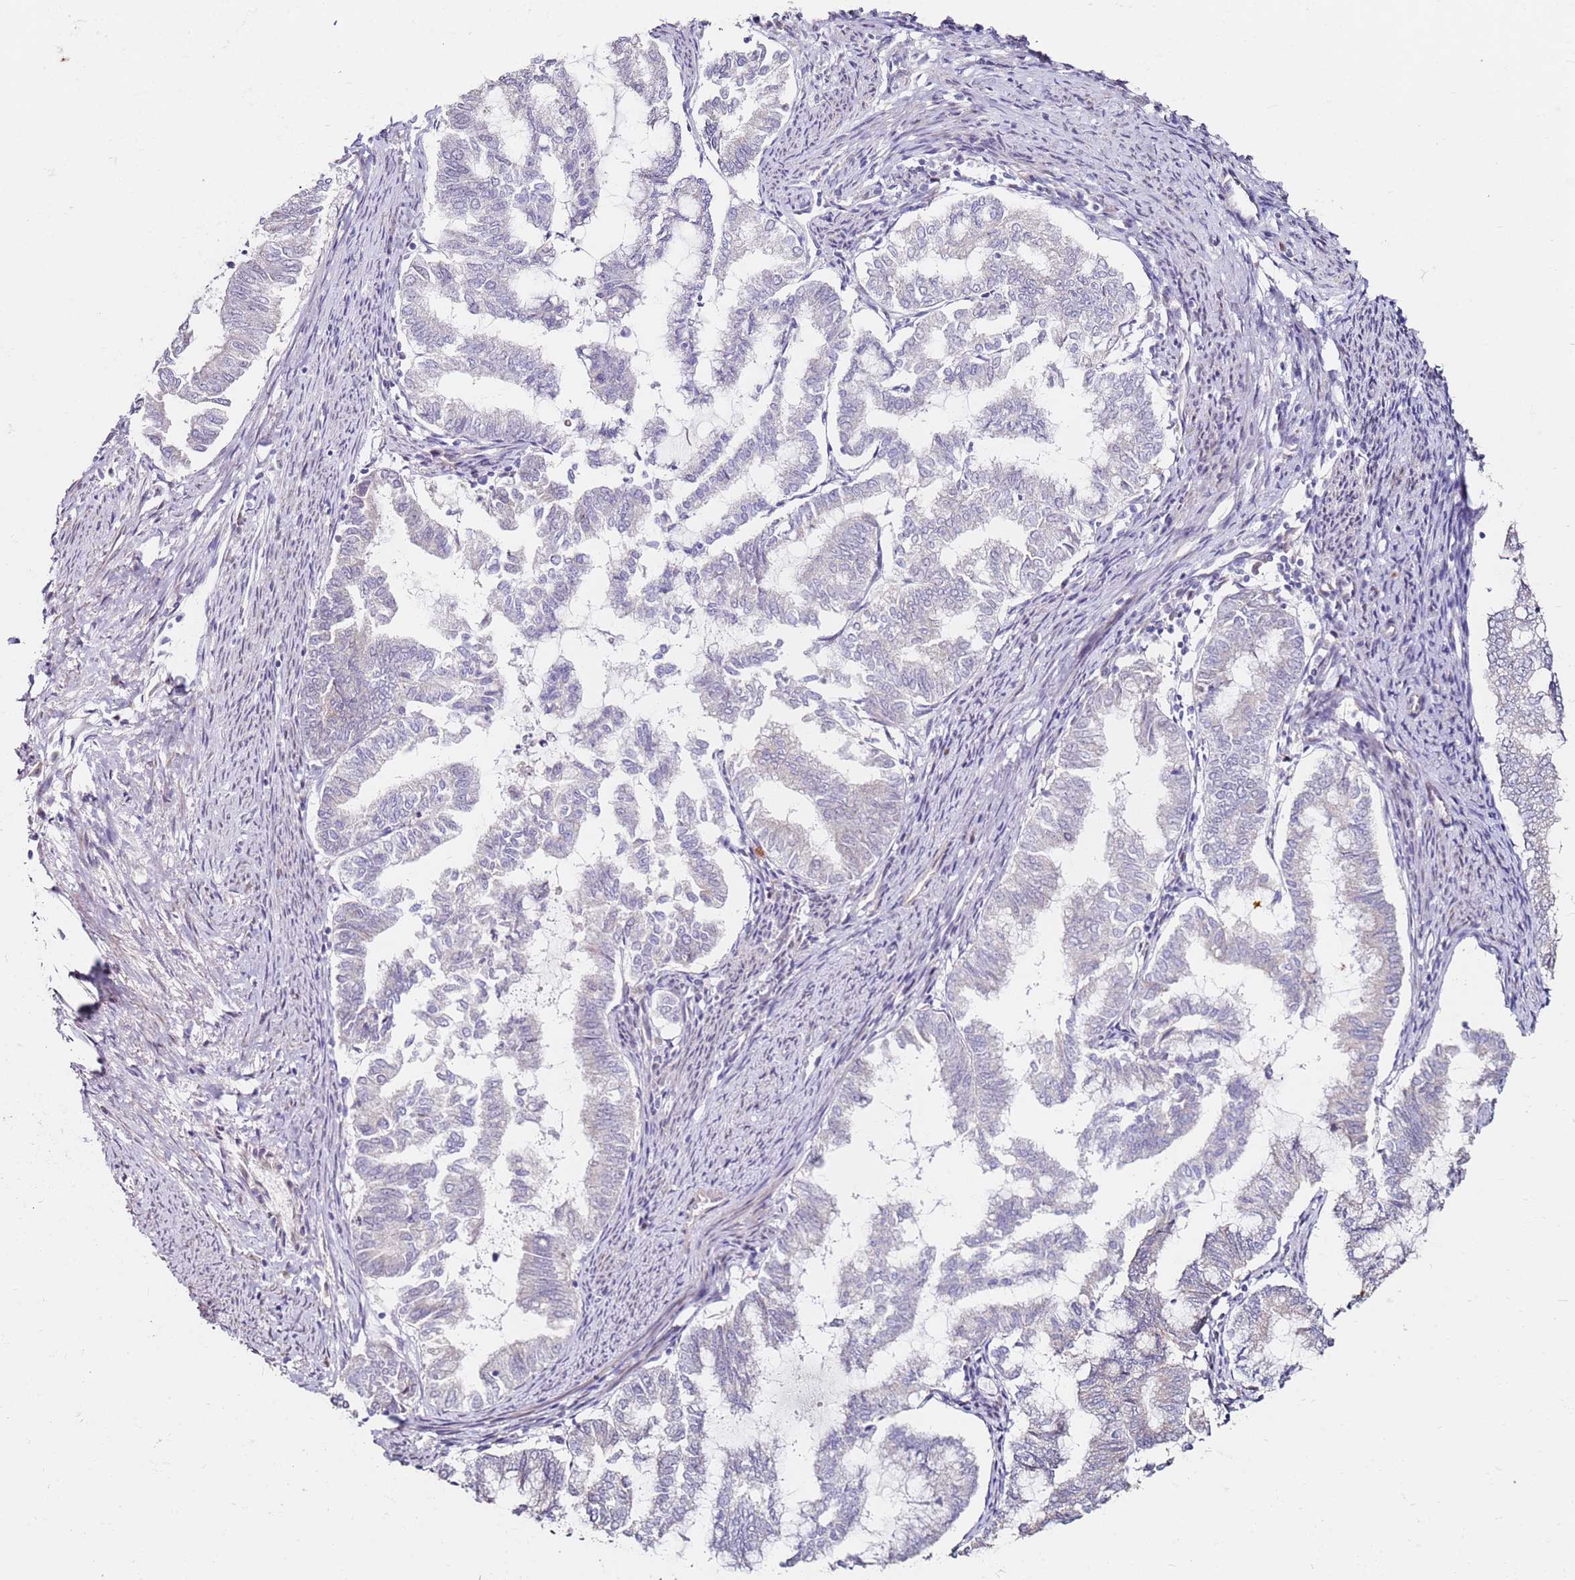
{"staining": {"intensity": "negative", "quantity": "none", "location": "none"}, "tissue": "endometrial cancer", "cell_type": "Tumor cells", "image_type": "cancer", "snomed": [{"axis": "morphology", "description": "Adenocarcinoma, NOS"}, {"axis": "topography", "description": "Endometrium"}], "caption": "This is an immunohistochemistry image of adenocarcinoma (endometrial). There is no expression in tumor cells.", "gene": "RARS2", "patient": {"sex": "female", "age": 79}}